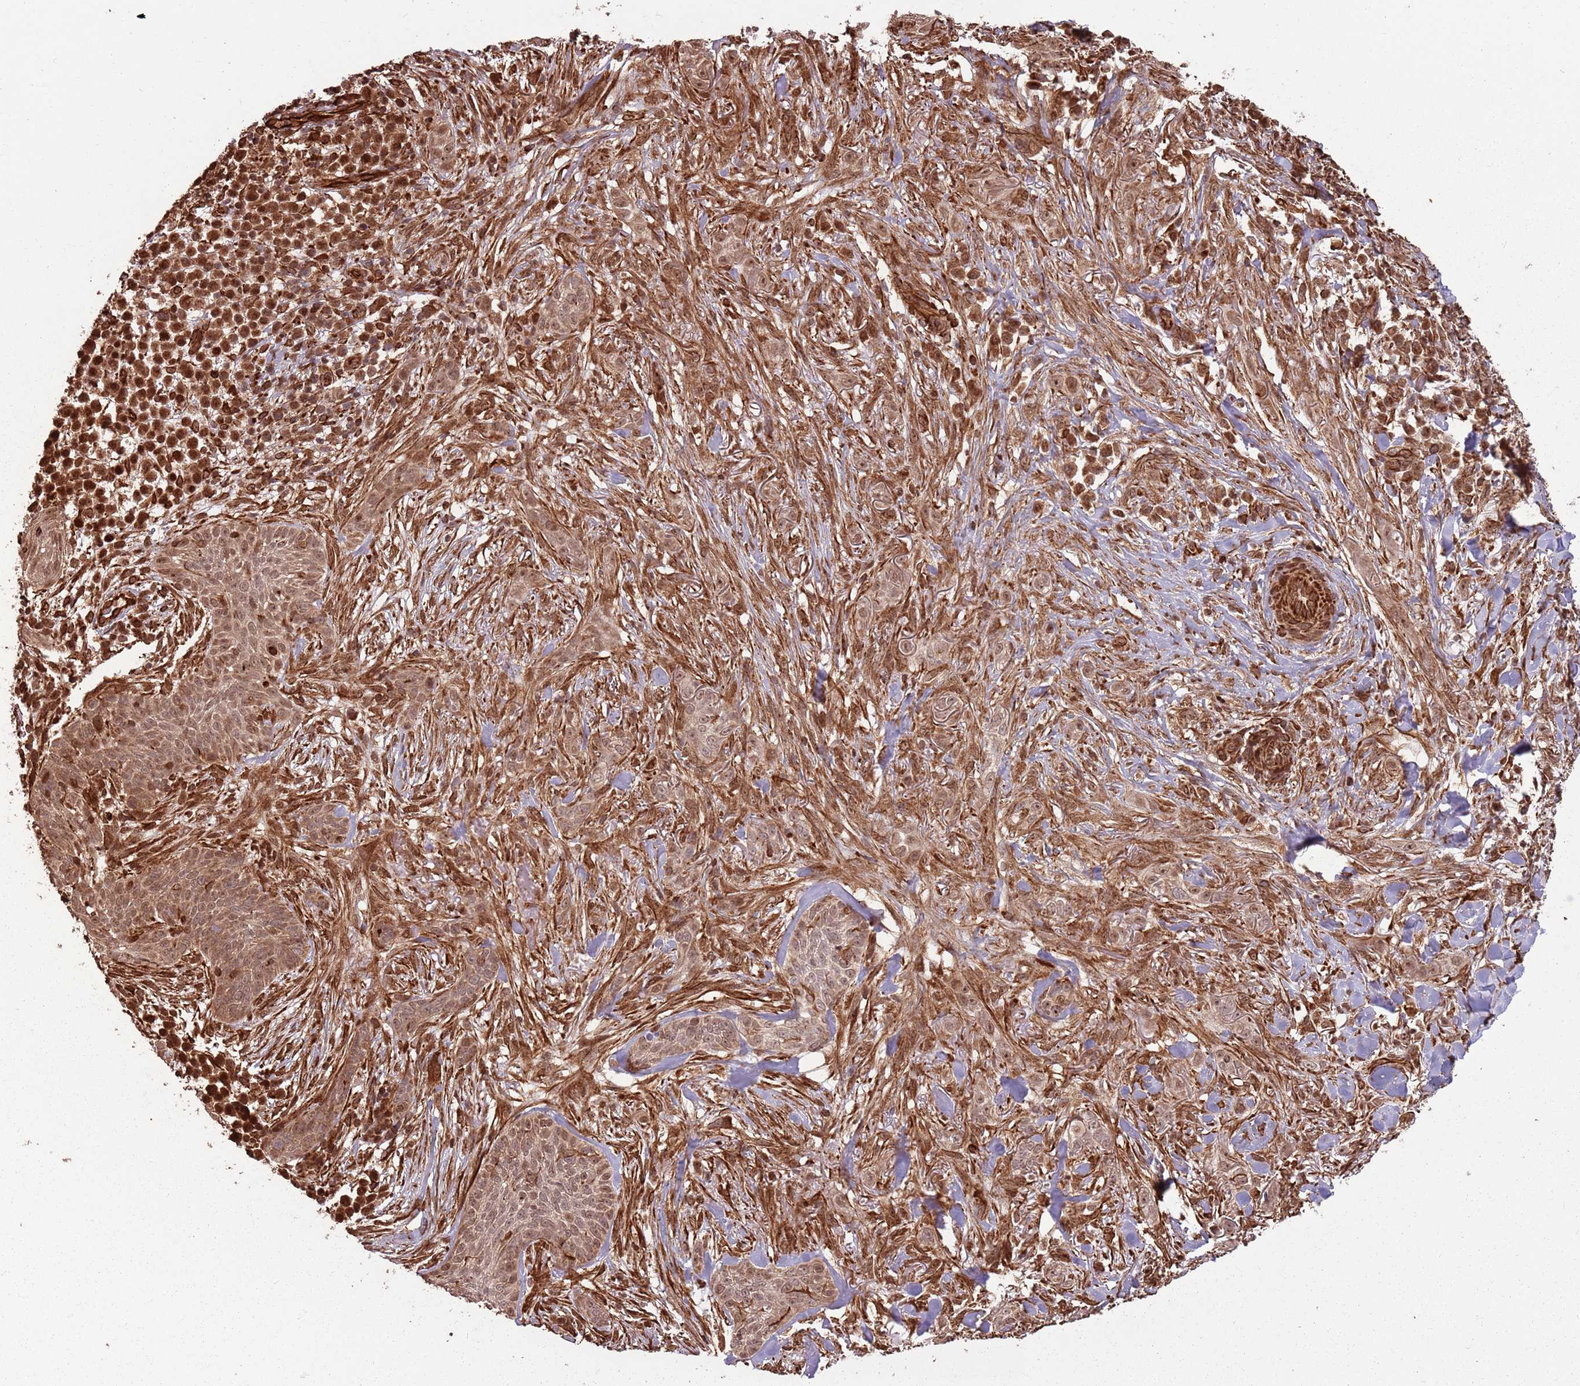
{"staining": {"intensity": "moderate", "quantity": ">75%", "location": "cytoplasmic/membranous,nuclear"}, "tissue": "skin cancer", "cell_type": "Tumor cells", "image_type": "cancer", "snomed": [{"axis": "morphology", "description": "Basal cell carcinoma"}, {"axis": "topography", "description": "Skin"}], "caption": "Immunohistochemical staining of basal cell carcinoma (skin) demonstrates moderate cytoplasmic/membranous and nuclear protein staining in approximately >75% of tumor cells. (Stains: DAB (3,3'-diaminobenzidine) in brown, nuclei in blue, Microscopy: brightfield microscopy at high magnification).", "gene": "ADAMTS3", "patient": {"sex": "male", "age": 72}}